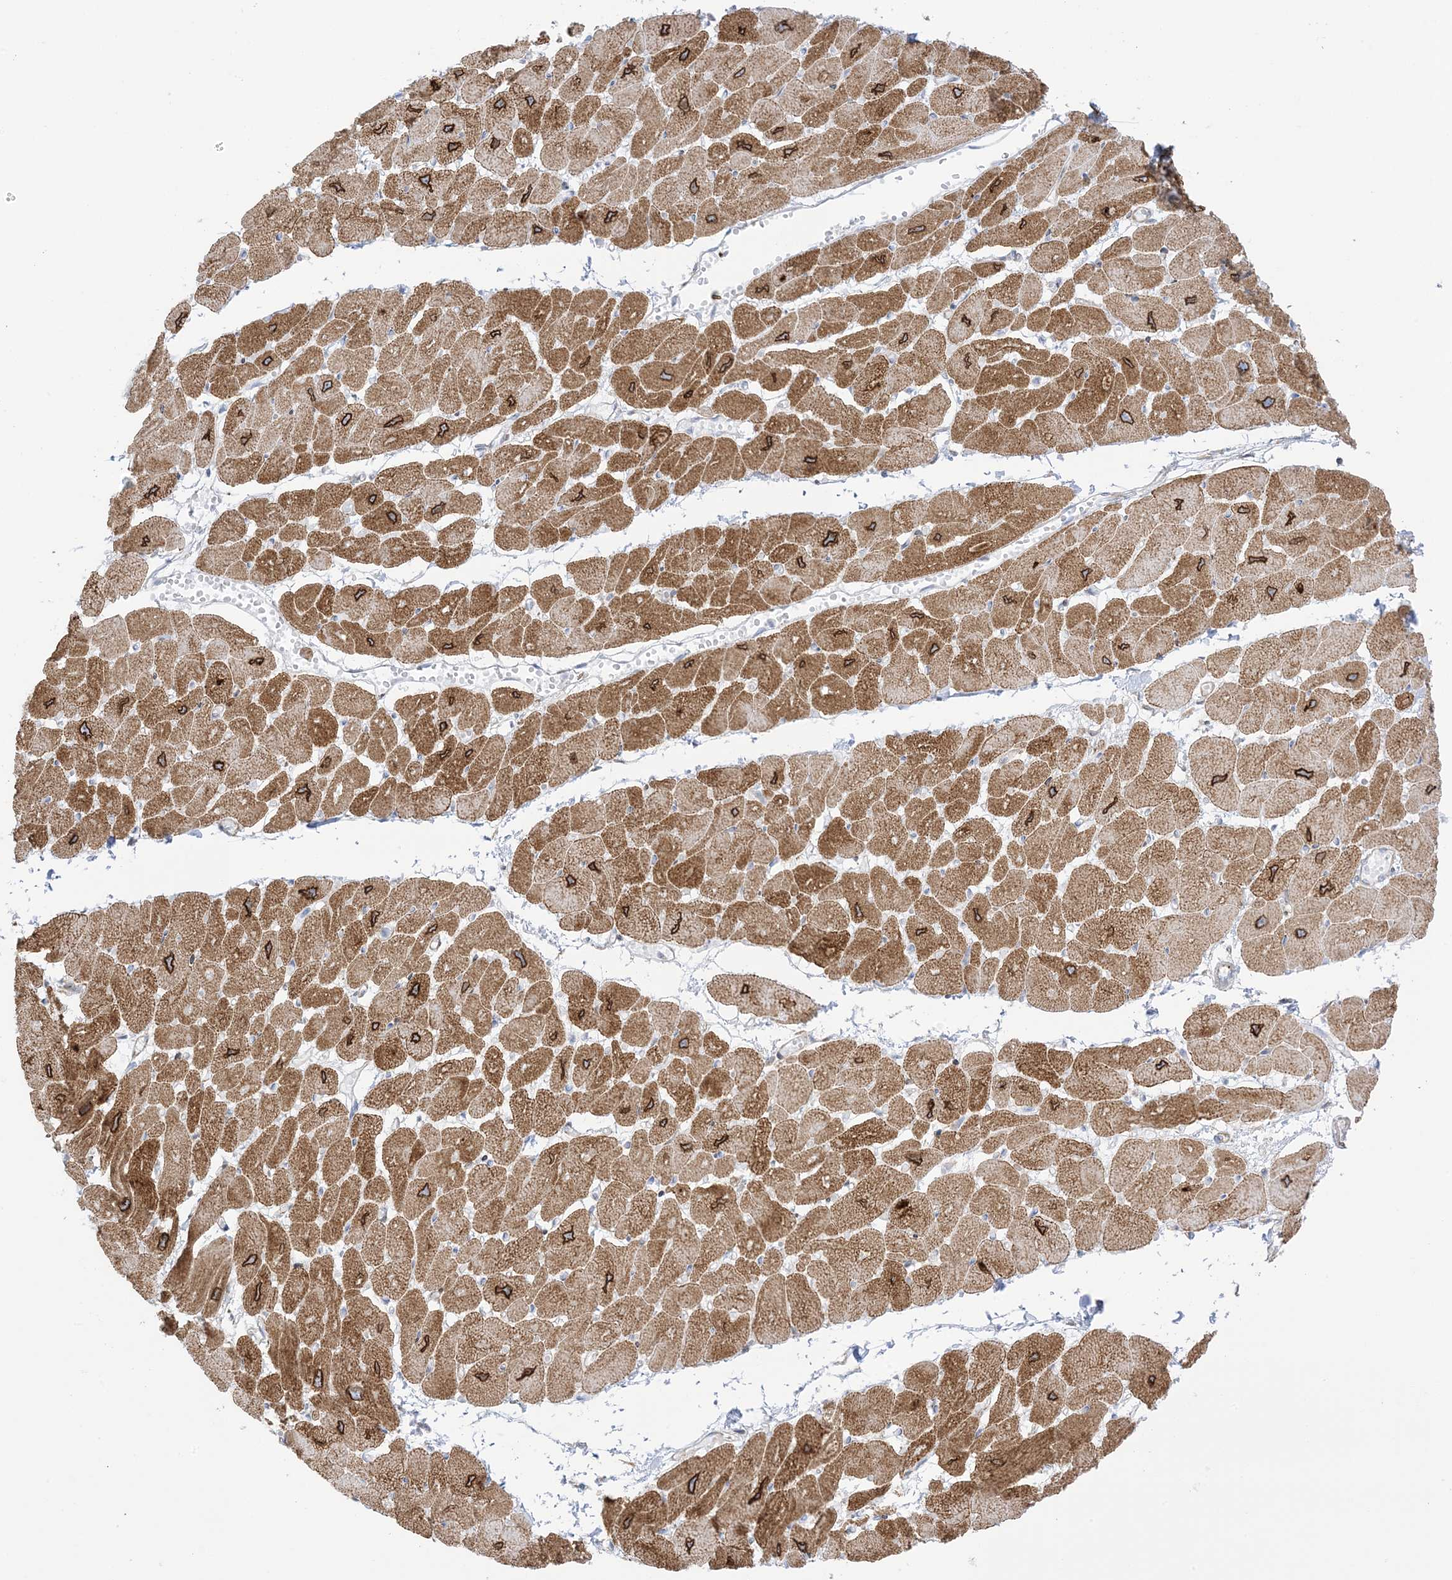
{"staining": {"intensity": "strong", "quantity": ">75%", "location": "cytoplasmic/membranous,nuclear"}, "tissue": "heart muscle", "cell_type": "Cardiomyocytes", "image_type": "normal", "snomed": [{"axis": "morphology", "description": "Normal tissue, NOS"}, {"axis": "topography", "description": "Heart"}], "caption": "Approximately >75% of cardiomyocytes in unremarkable heart muscle show strong cytoplasmic/membranous,nuclear protein staining as visualized by brown immunohistochemical staining.", "gene": "PID1", "patient": {"sex": "female", "age": 54}}